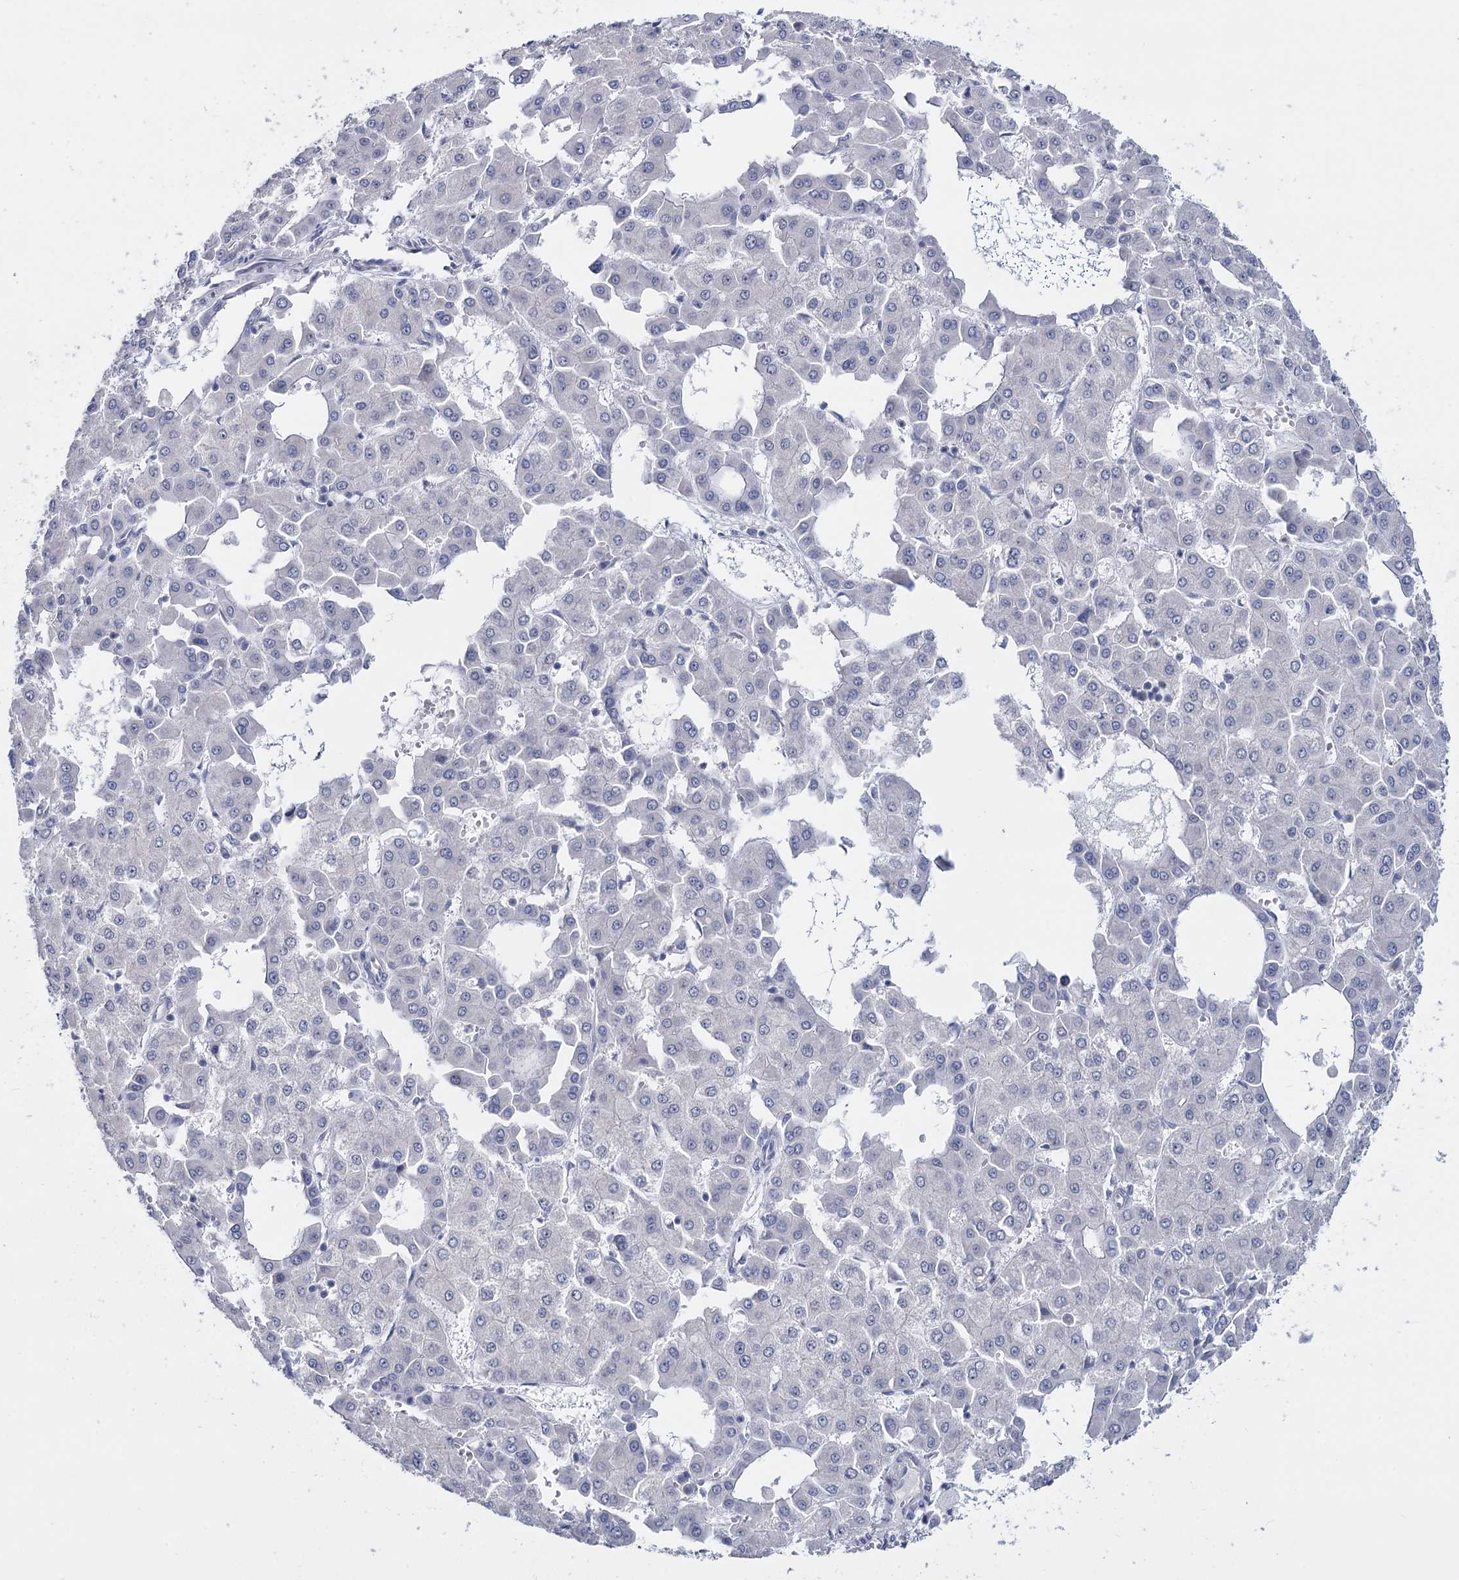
{"staining": {"intensity": "negative", "quantity": "none", "location": "none"}, "tissue": "liver cancer", "cell_type": "Tumor cells", "image_type": "cancer", "snomed": [{"axis": "morphology", "description": "Carcinoma, Hepatocellular, NOS"}, {"axis": "topography", "description": "Liver"}], "caption": "This is a image of immunohistochemistry (IHC) staining of liver cancer (hepatocellular carcinoma), which shows no staining in tumor cells.", "gene": "SFN", "patient": {"sex": "male", "age": 47}}